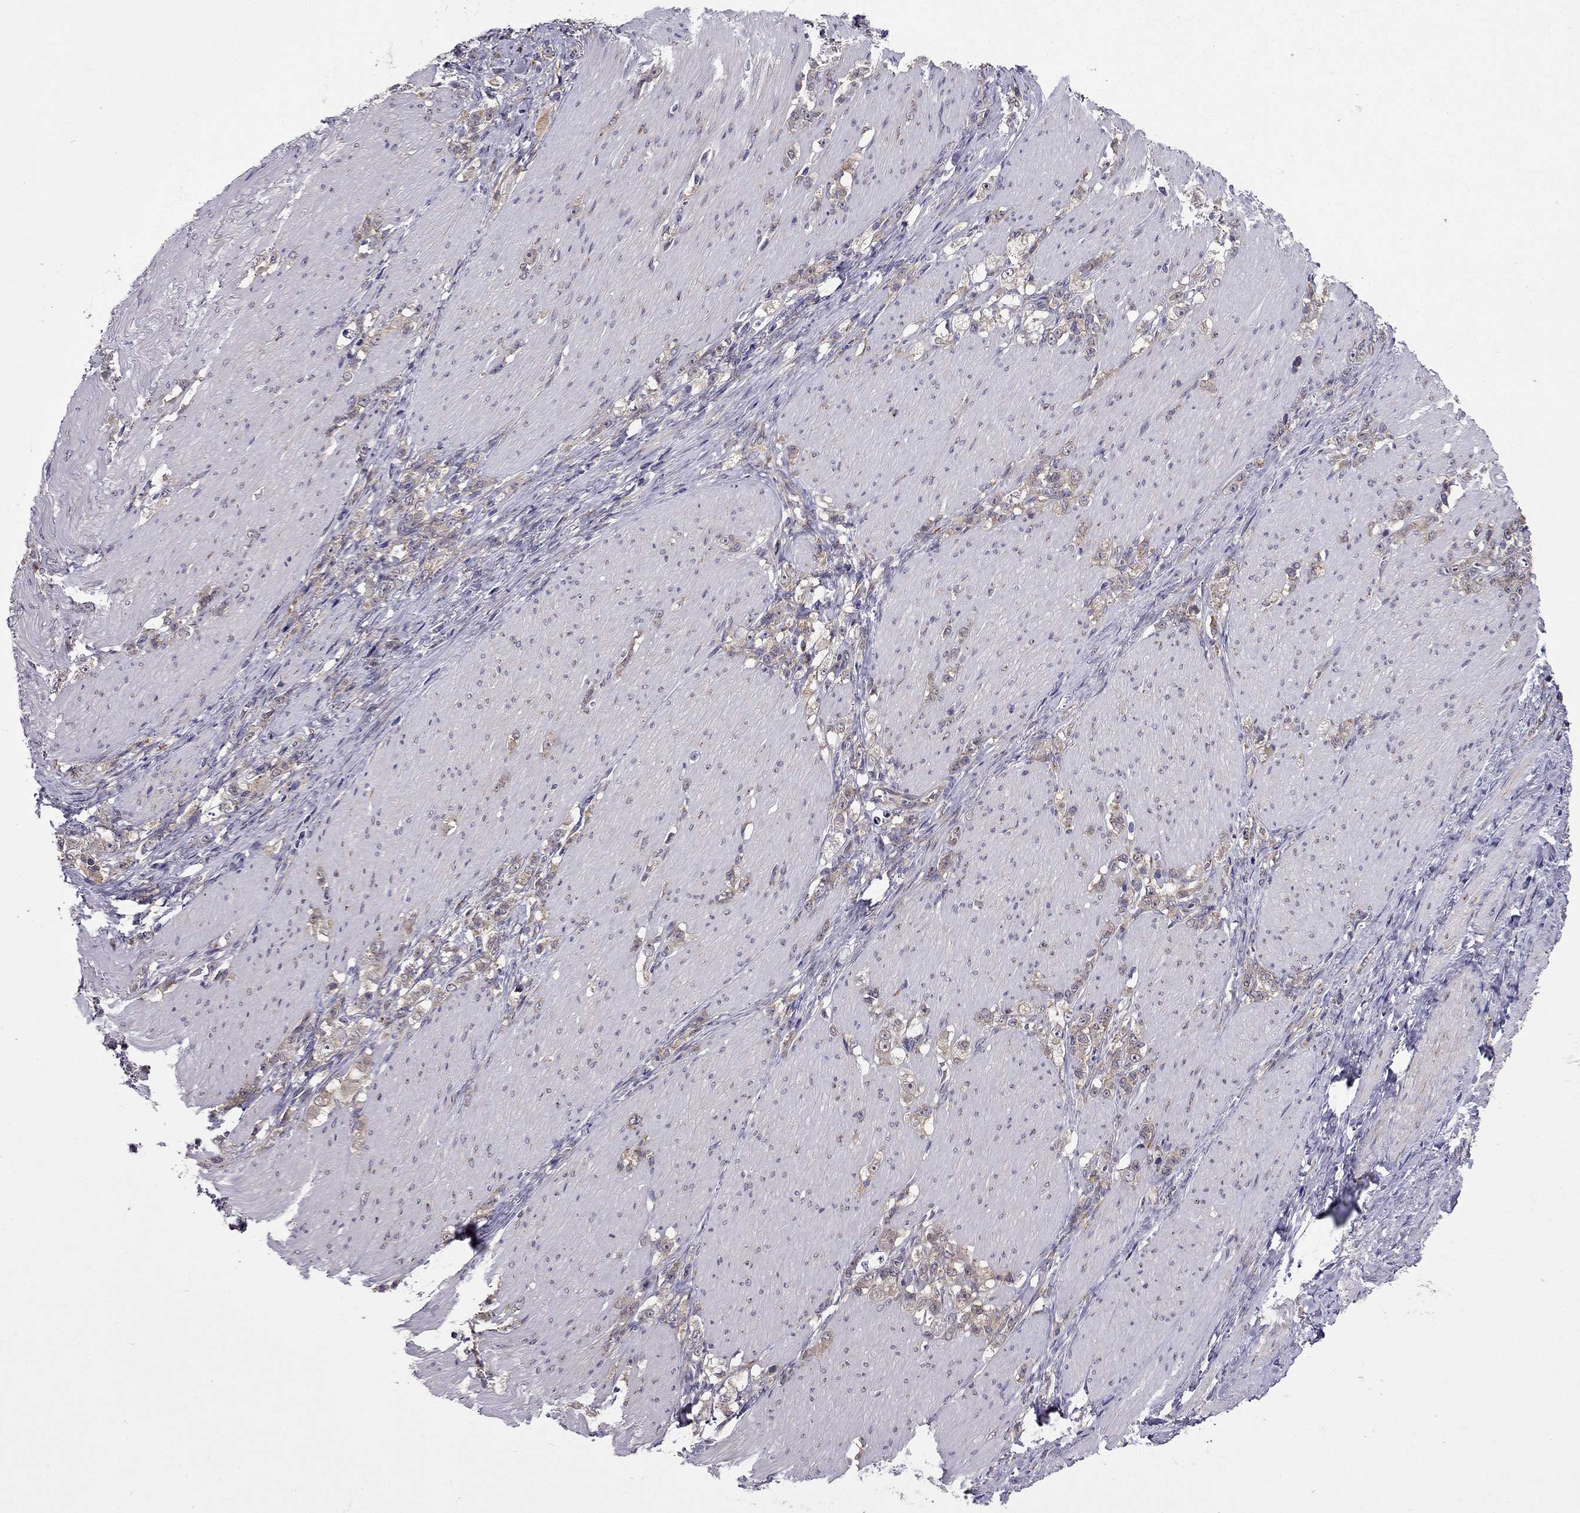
{"staining": {"intensity": "weak", "quantity": ">75%", "location": "cytoplasmic/membranous"}, "tissue": "stomach cancer", "cell_type": "Tumor cells", "image_type": "cancer", "snomed": [{"axis": "morphology", "description": "Adenocarcinoma, NOS"}, {"axis": "topography", "description": "Stomach, lower"}], "caption": "DAB (3,3'-diaminobenzidine) immunohistochemical staining of human adenocarcinoma (stomach) demonstrates weak cytoplasmic/membranous protein expression in approximately >75% of tumor cells. The protein of interest is shown in brown color, while the nuclei are stained blue.", "gene": "ARHGEF28", "patient": {"sex": "male", "age": 88}}